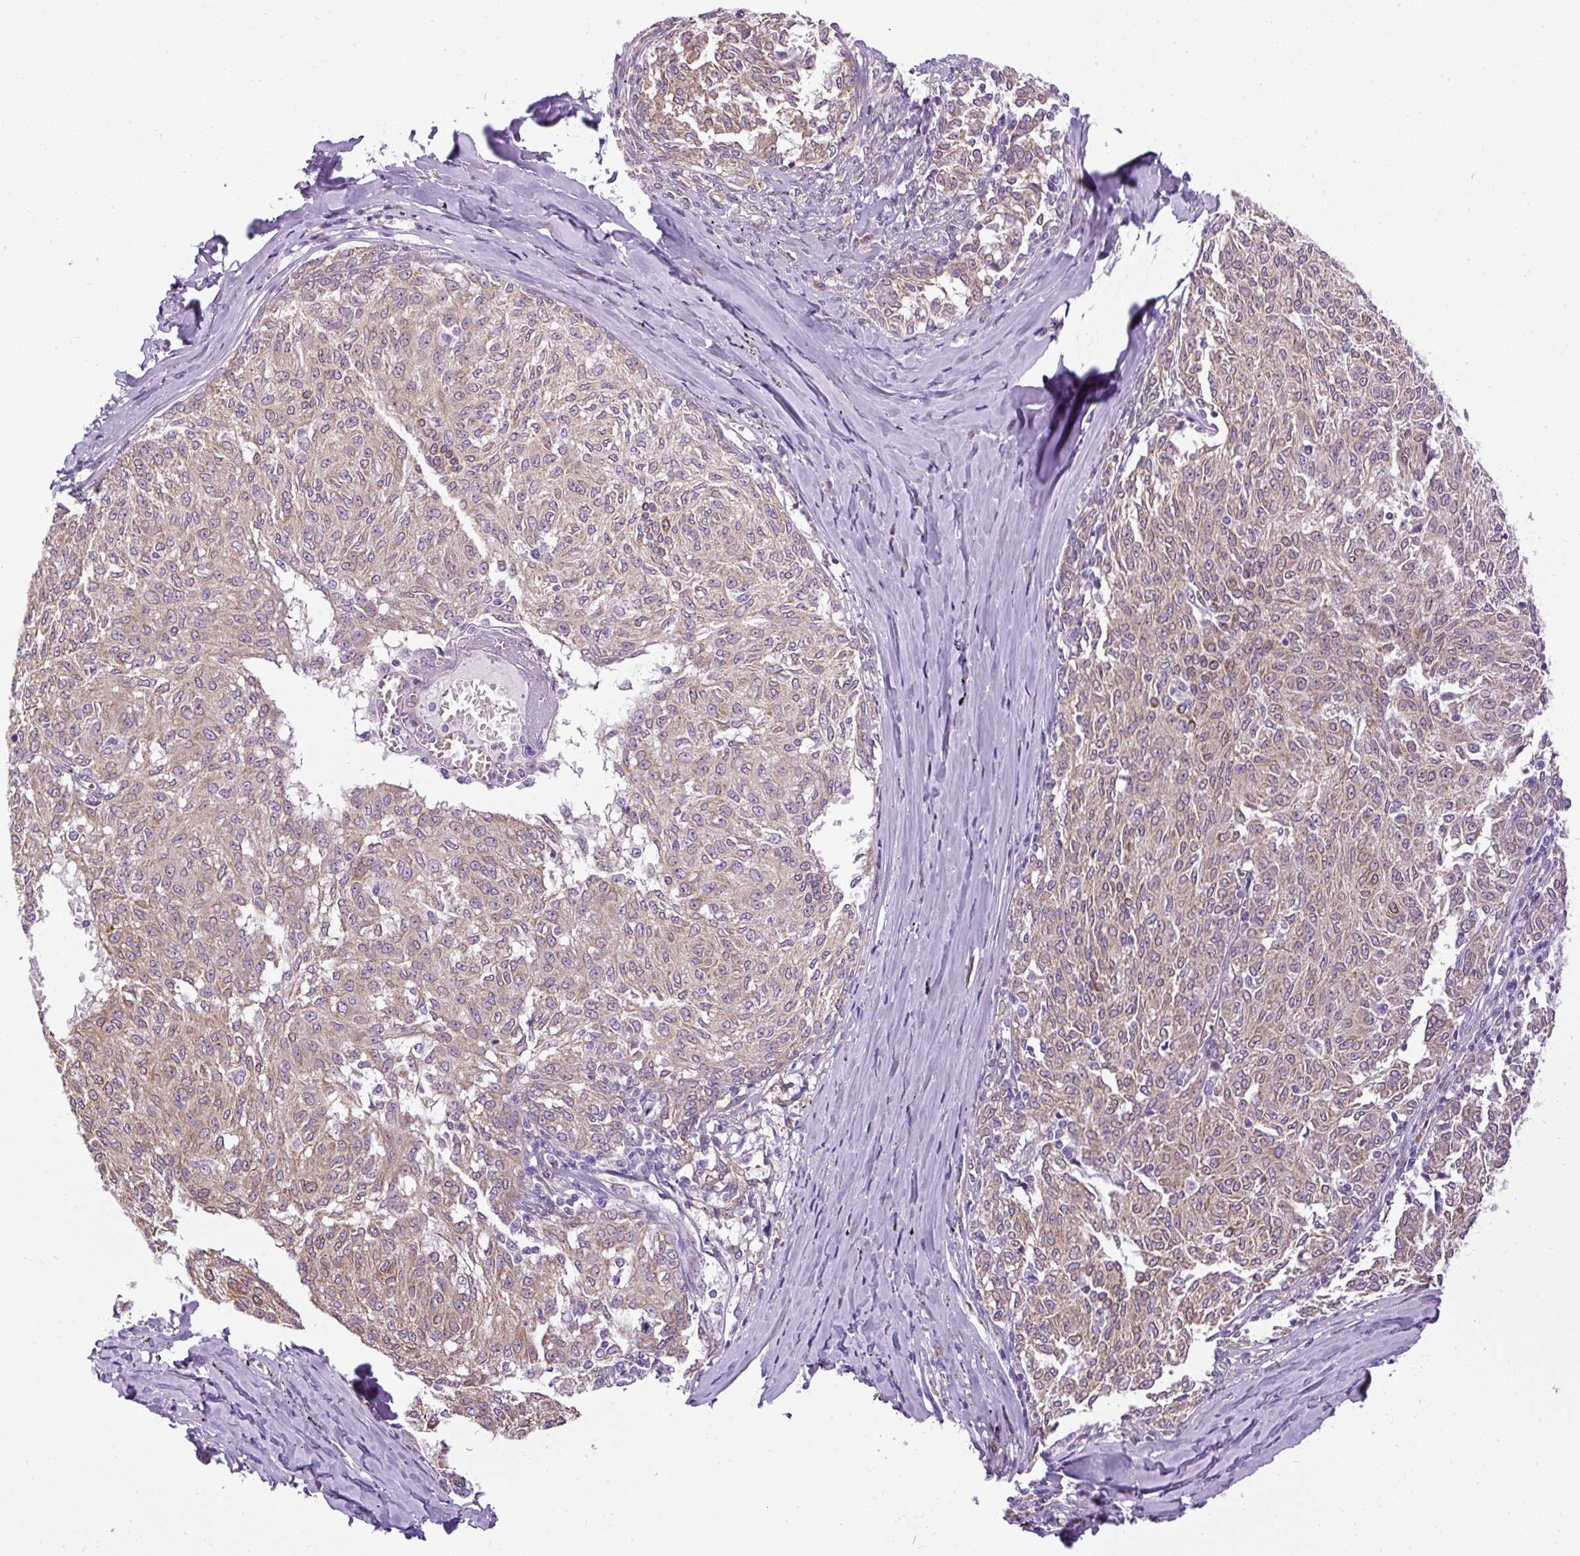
{"staining": {"intensity": "weak", "quantity": ">75%", "location": "cytoplasmic/membranous"}, "tissue": "melanoma", "cell_type": "Tumor cells", "image_type": "cancer", "snomed": [{"axis": "morphology", "description": "Malignant melanoma, NOS"}, {"axis": "topography", "description": "Skin"}], "caption": "A brown stain labels weak cytoplasmic/membranous expression of a protein in melanoma tumor cells. Ihc stains the protein of interest in brown and the nuclei are stained blue.", "gene": "FAM149A", "patient": {"sex": "female", "age": 72}}